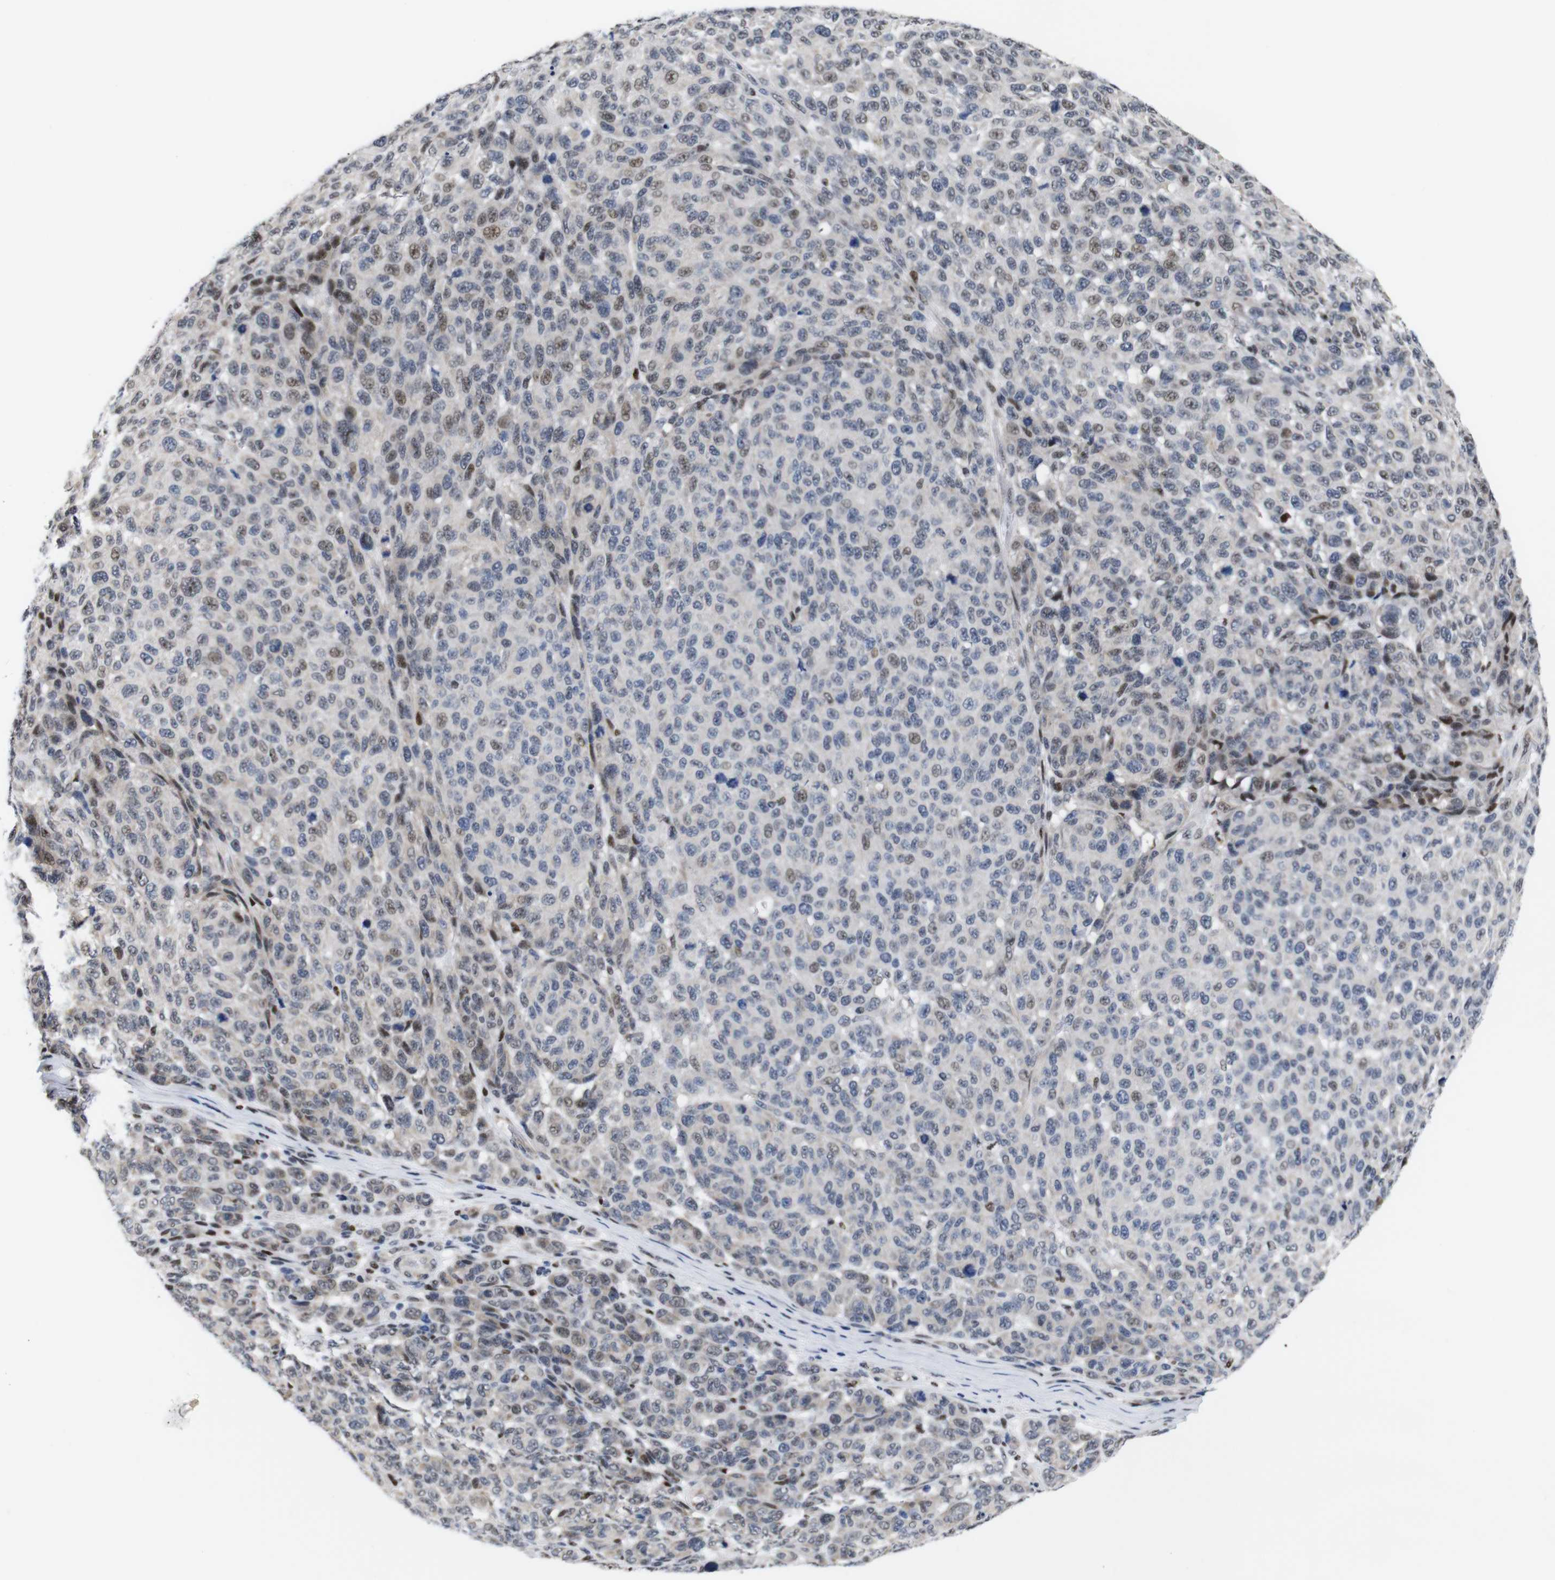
{"staining": {"intensity": "weak", "quantity": "25%-75%", "location": "cytoplasmic/membranous,nuclear"}, "tissue": "melanoma", "cell_type": "Tumor cells", "image_type": "cancer", "snomed": [{"axis": "morphology", "description": "Malignant melanoma, NOS"}, {"axis": "topography", "description": "Skin"}], "caption": "Tumor cells display low levels of weak cytoplasmic/membranous and nuclear positivity in about 25%-75% of cells in human malignant melanoma. Using DAB (brown) and hematoxylin (blue) stains, captured at high magnification using brightfield microscopy.", "gene": "GATA6", "patient": {"sex": "male", "age": 59}}